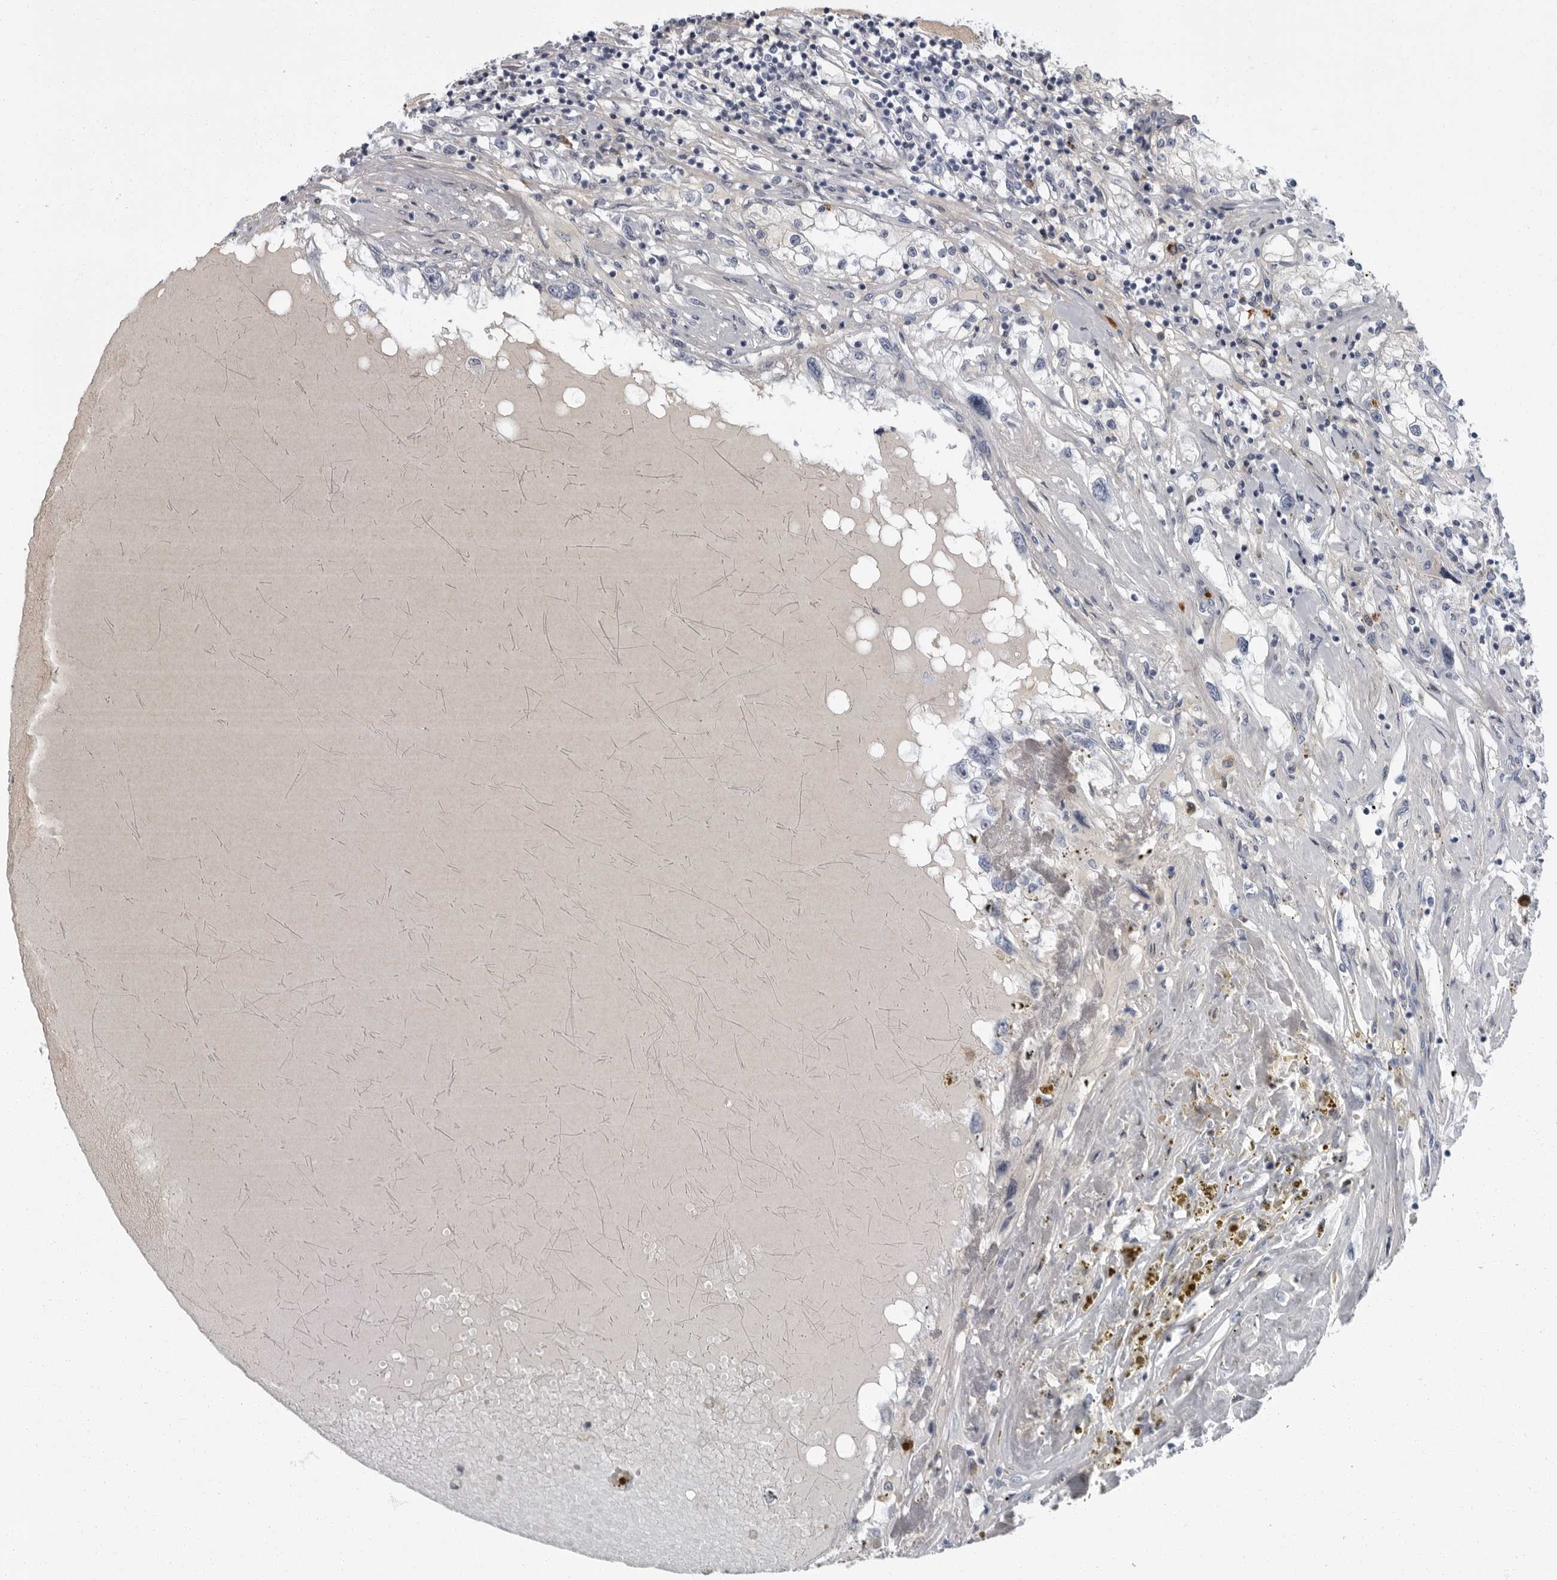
{"staining": {"intensity": "negative", "quantity": "none", "location": "none"}, "tissue": "renal cancer", "cell_type": "Tumor cells", "image_type": "cancer", "snomed": [{"axis": "morphology", "description": "Adenocarcinoma, NOS"}, {"axis": "topography", "description": "Kidney"}], "caption": "Tumor cells are negative for protein expression in human renal adenocarcinoma.", "gene": "SLC25A39", "patient": {"sex": "male", "age": 68}}